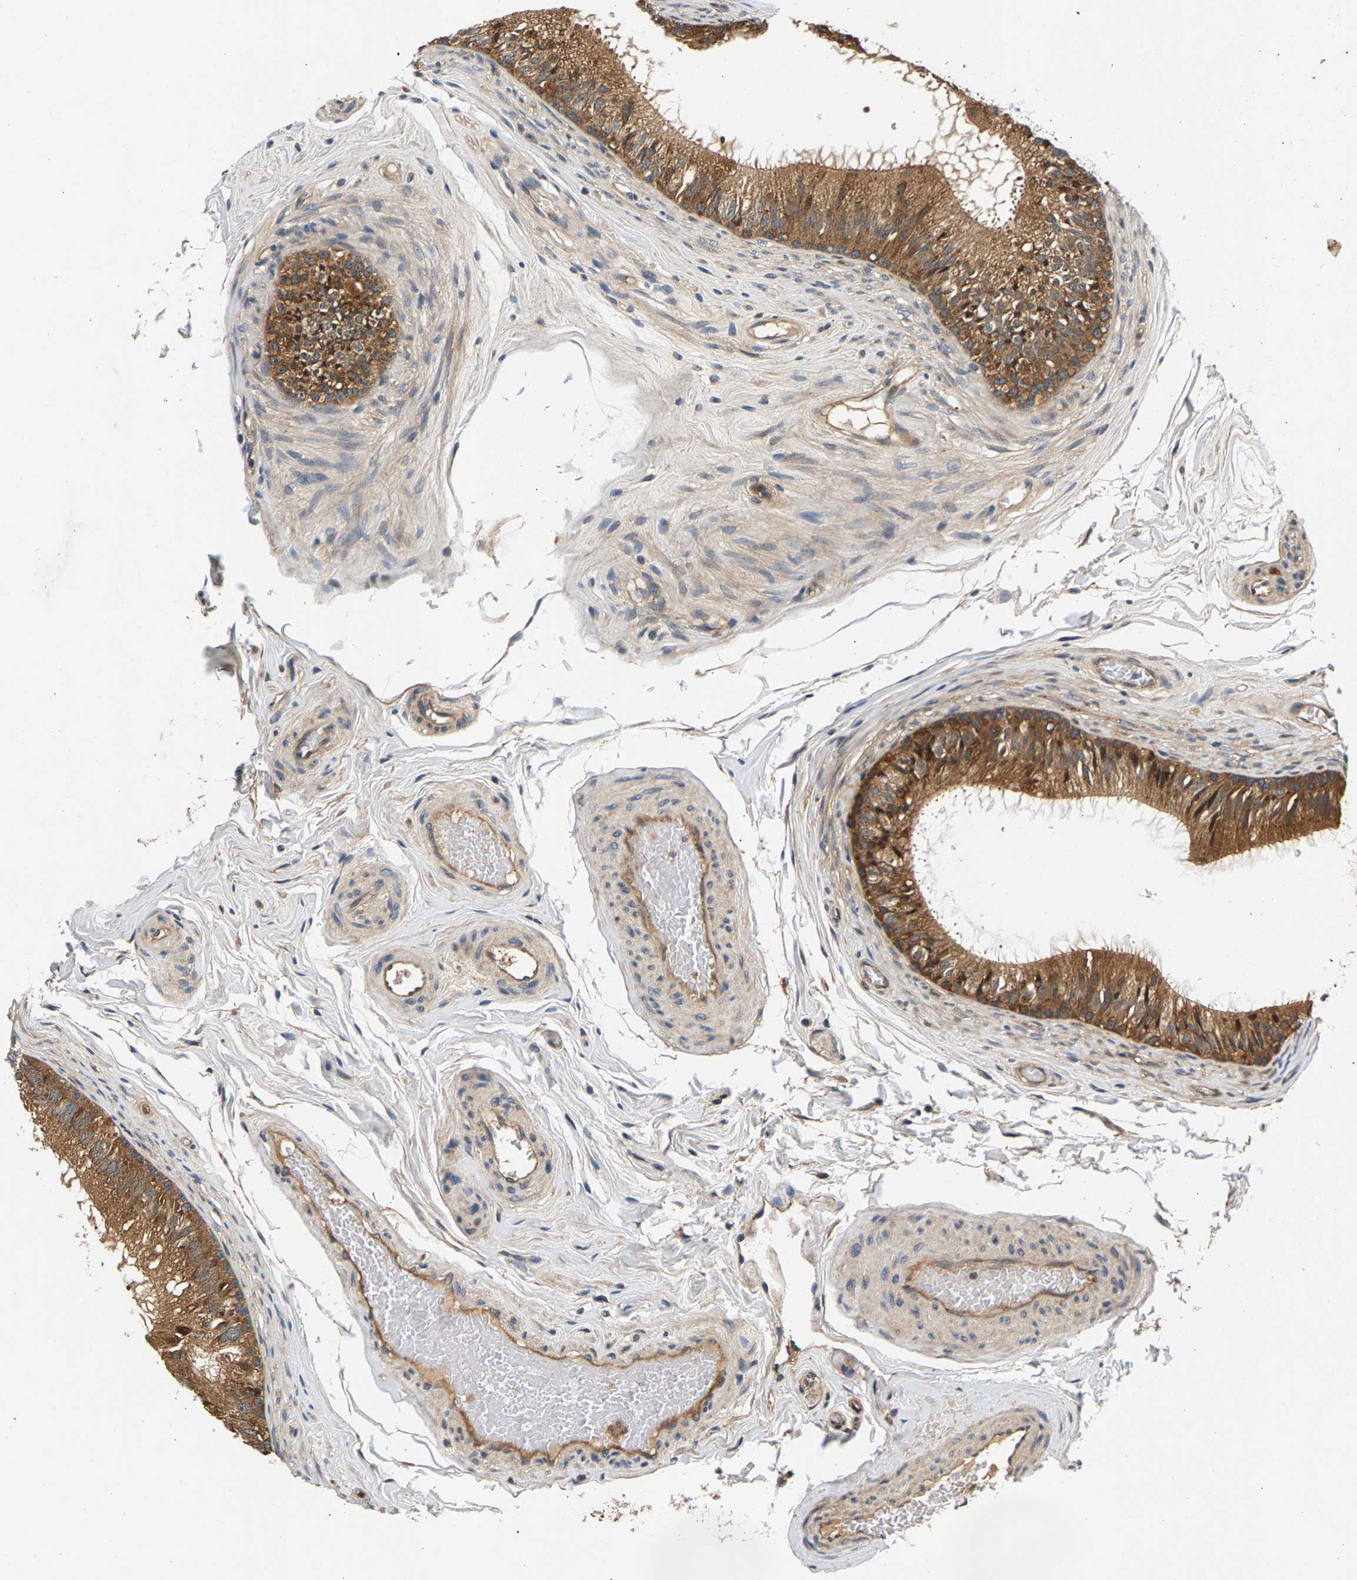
{"staining": {"intensity": "moderate", "quantity": ">75%", "location": "cytoplasmic/membranous"}, "tissue": "epididymis", "cell_type": "Glandular cells", "image_type": "normal", "snomed": [{"axis": "morphology", "description": "Normal tissue, NOS"}, {"axis": "topography", "description": "Testis"}, {"axis": "topography", "description": "Epididymis"}], "caption": "Brown immunohistochemical staining in normal epididymis exhibits moderate cytoplasmic/membranous staining in about >75% of glandular cells.", "gene": "FAM78A", "patient": {"sex": "male", "age": 36}}